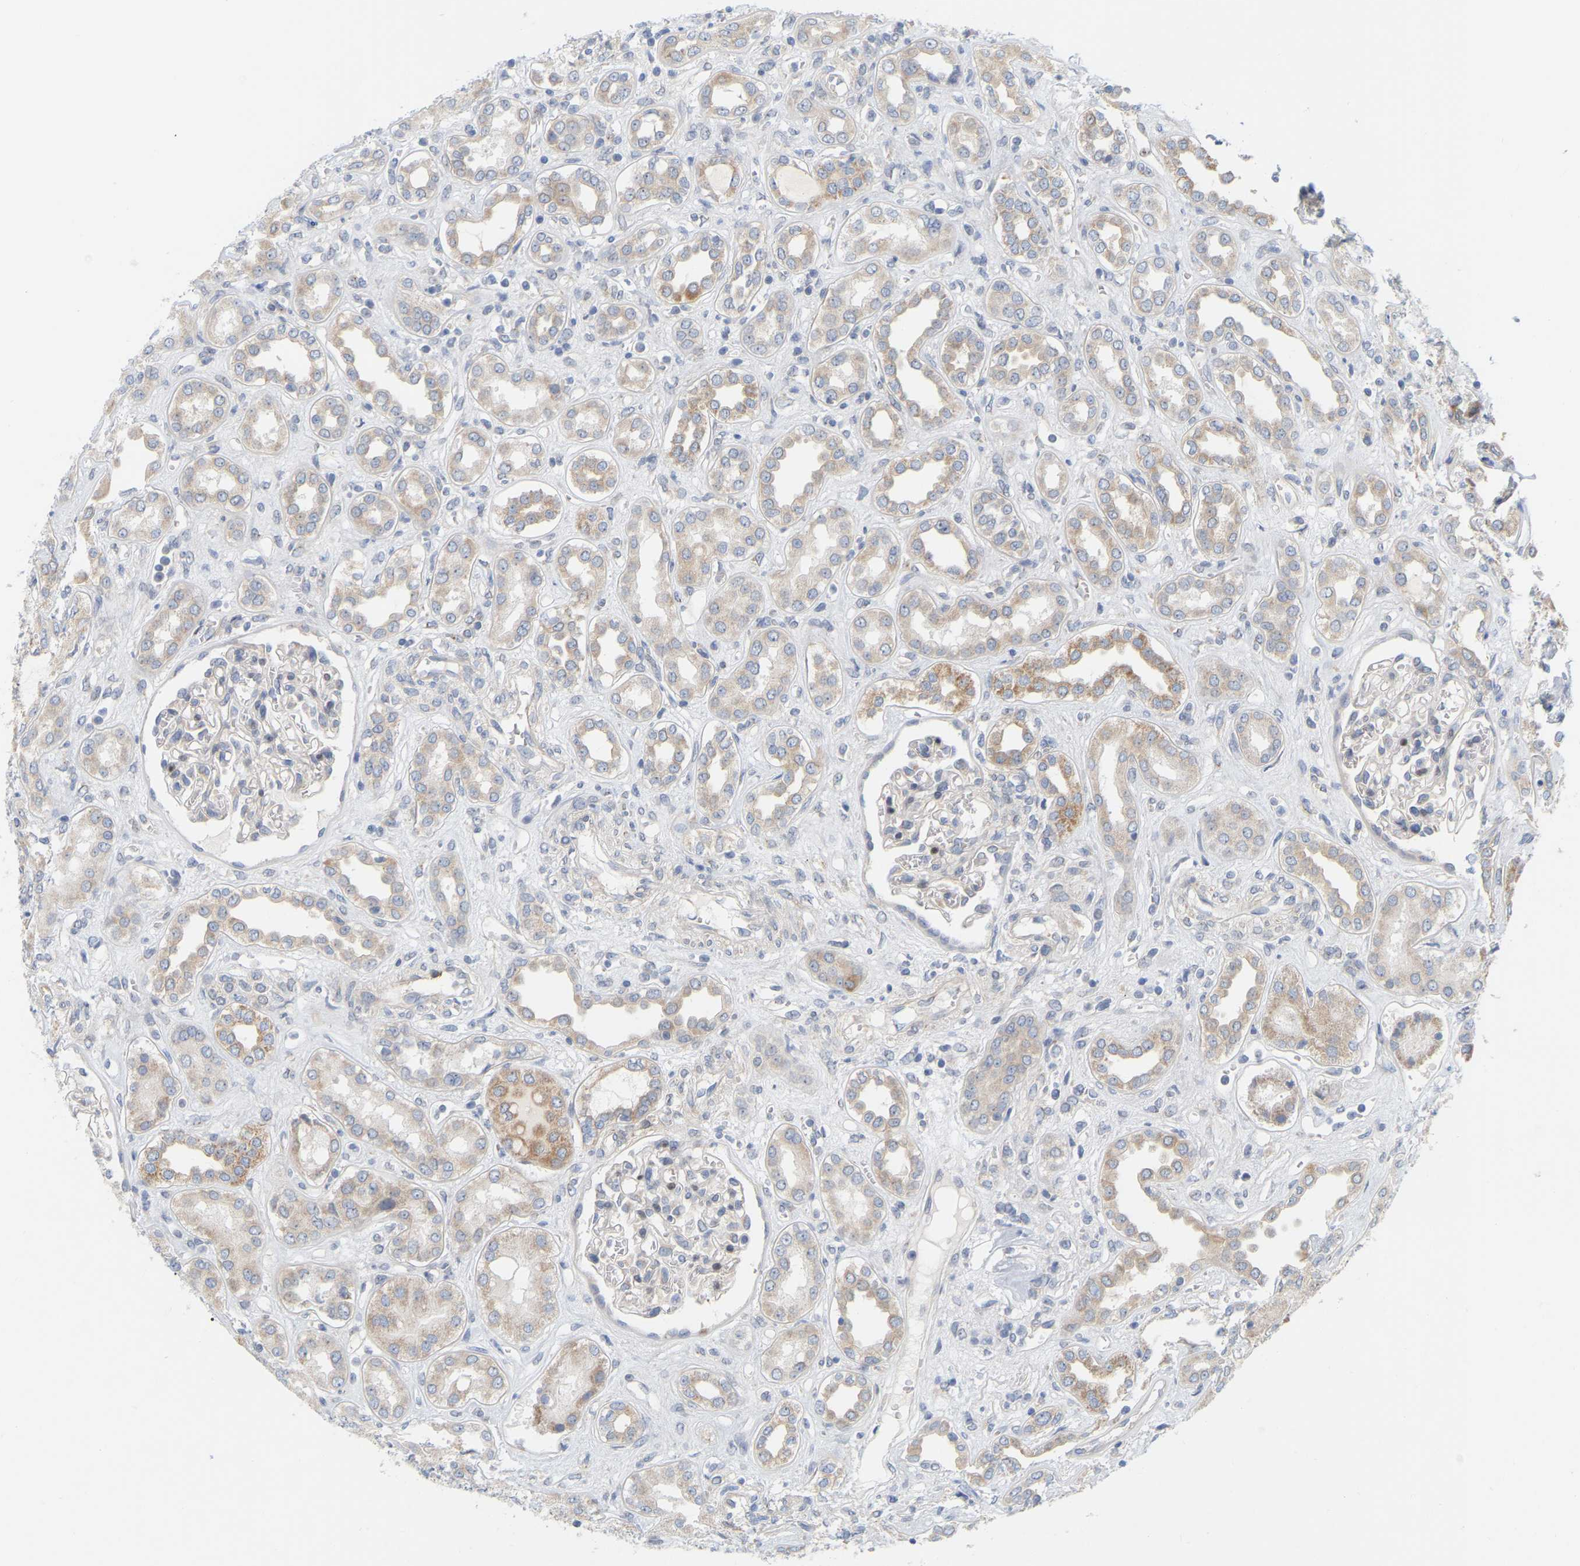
{"staining": {"intensity": "negative", "quantity": "none", "location": "none"}, "tissue": "kidney", "cell_type": "Cells in glomeruli", "image_type": "normal", "snomed": [{"axis": "morphology", "description": "Normal tissue, NOS"}, {"axis": "topography", "description": "Kidney"}], "caption": "The micrograph exhibits no staining of cells in glomeruli in normal kidney.", "gene": "MINDY4", "patient": {"sex": "male", "age": 59}}